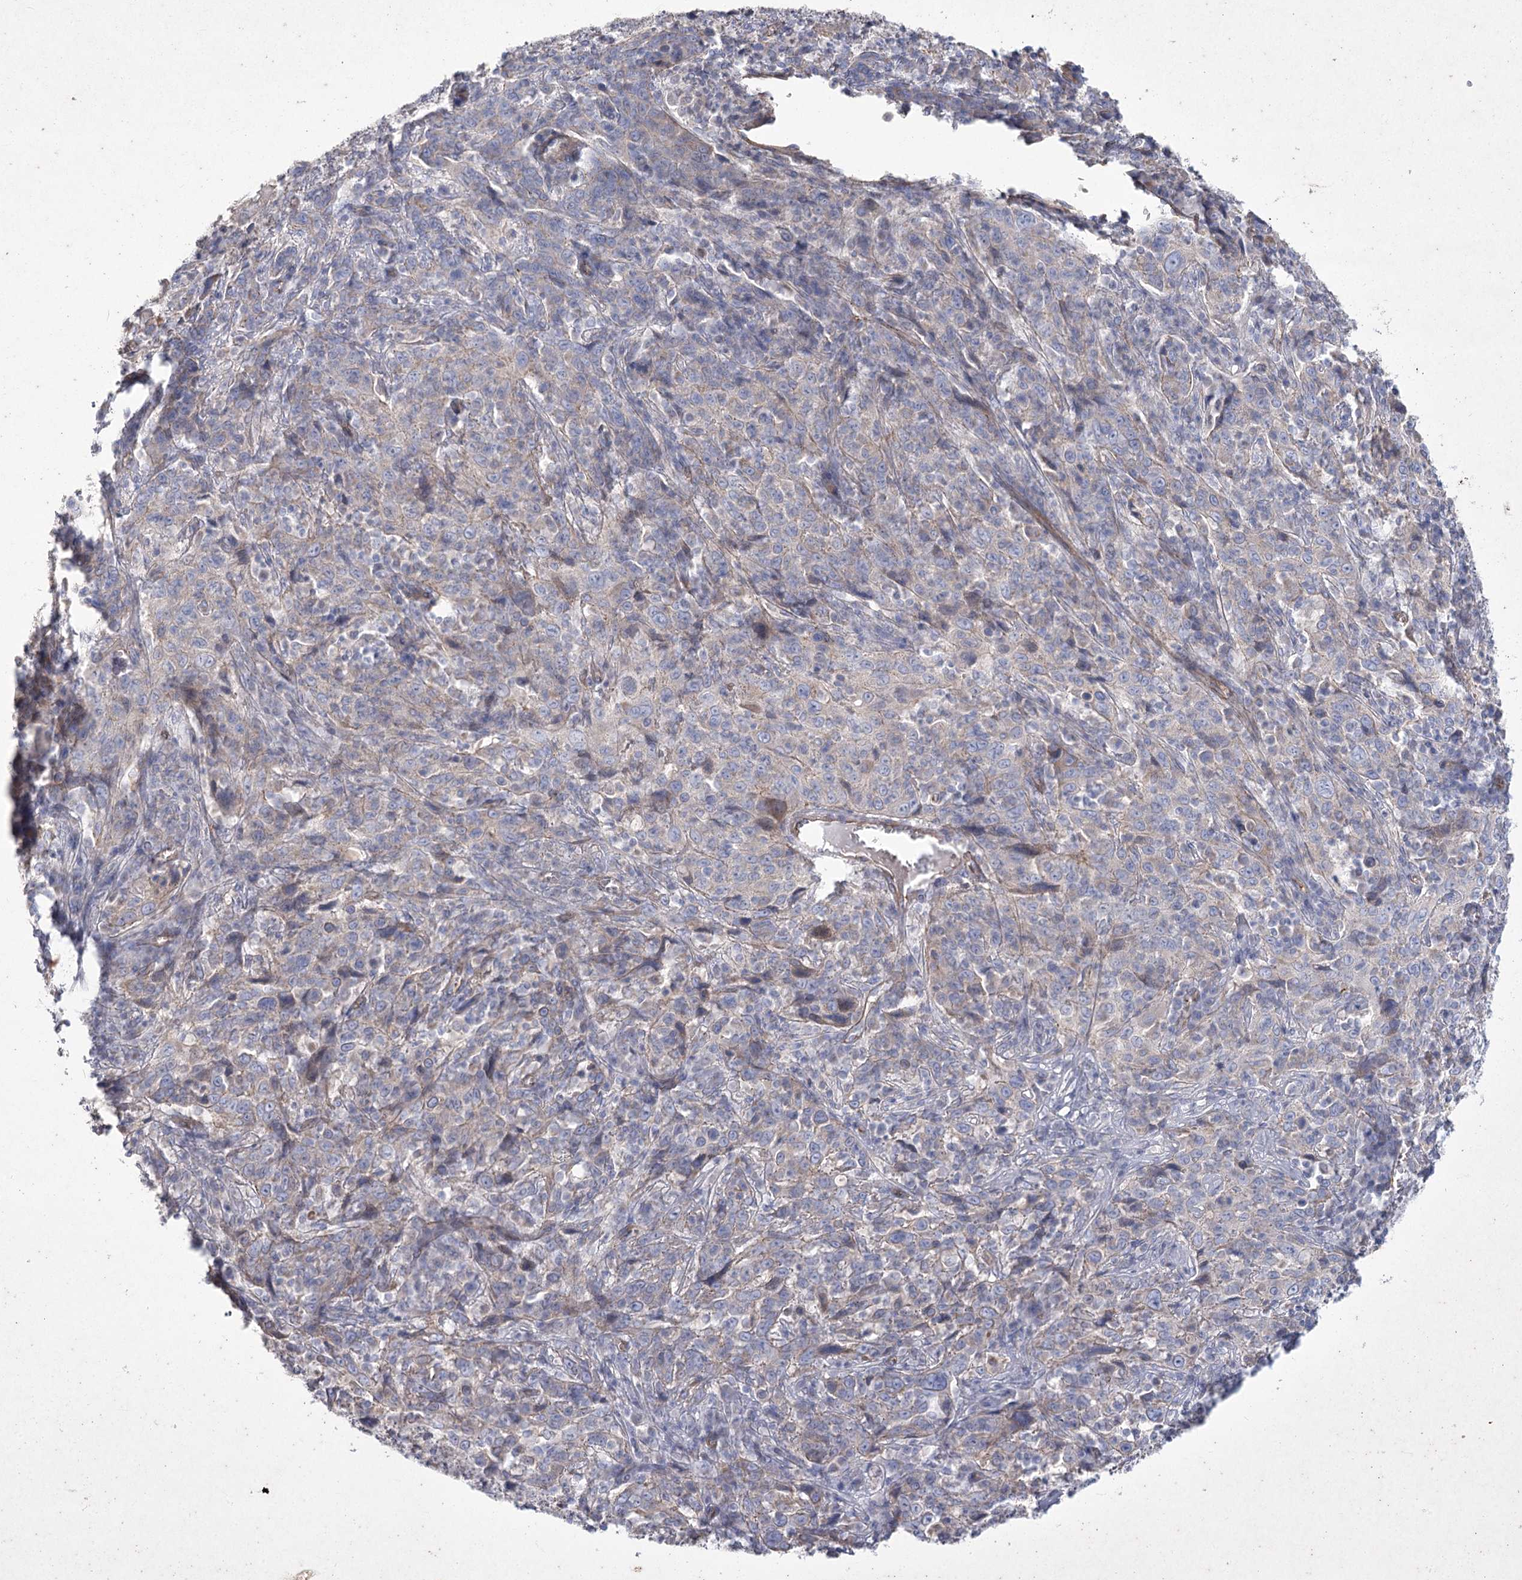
{"staining": {"intensity": "negative", "quantity": "none", "location": "none"}, "tissue": "cervical cancer", "cell_type": "Tumor cells", "image_type": "cancer", "snomed": [{"axis": "morphology", "description": "Squamous cell carcinoma, NOS"}, {"axis": "topography", "description": "Cervix"}], "caption": "This image is of cervical cancer stained with IHC to label a protein in brown with the nuclei are counter-stained blue. There is no positivity in tumor cells.", "gene": "LDLRAD3", "patient": {"sex": "female", "age": 46}}